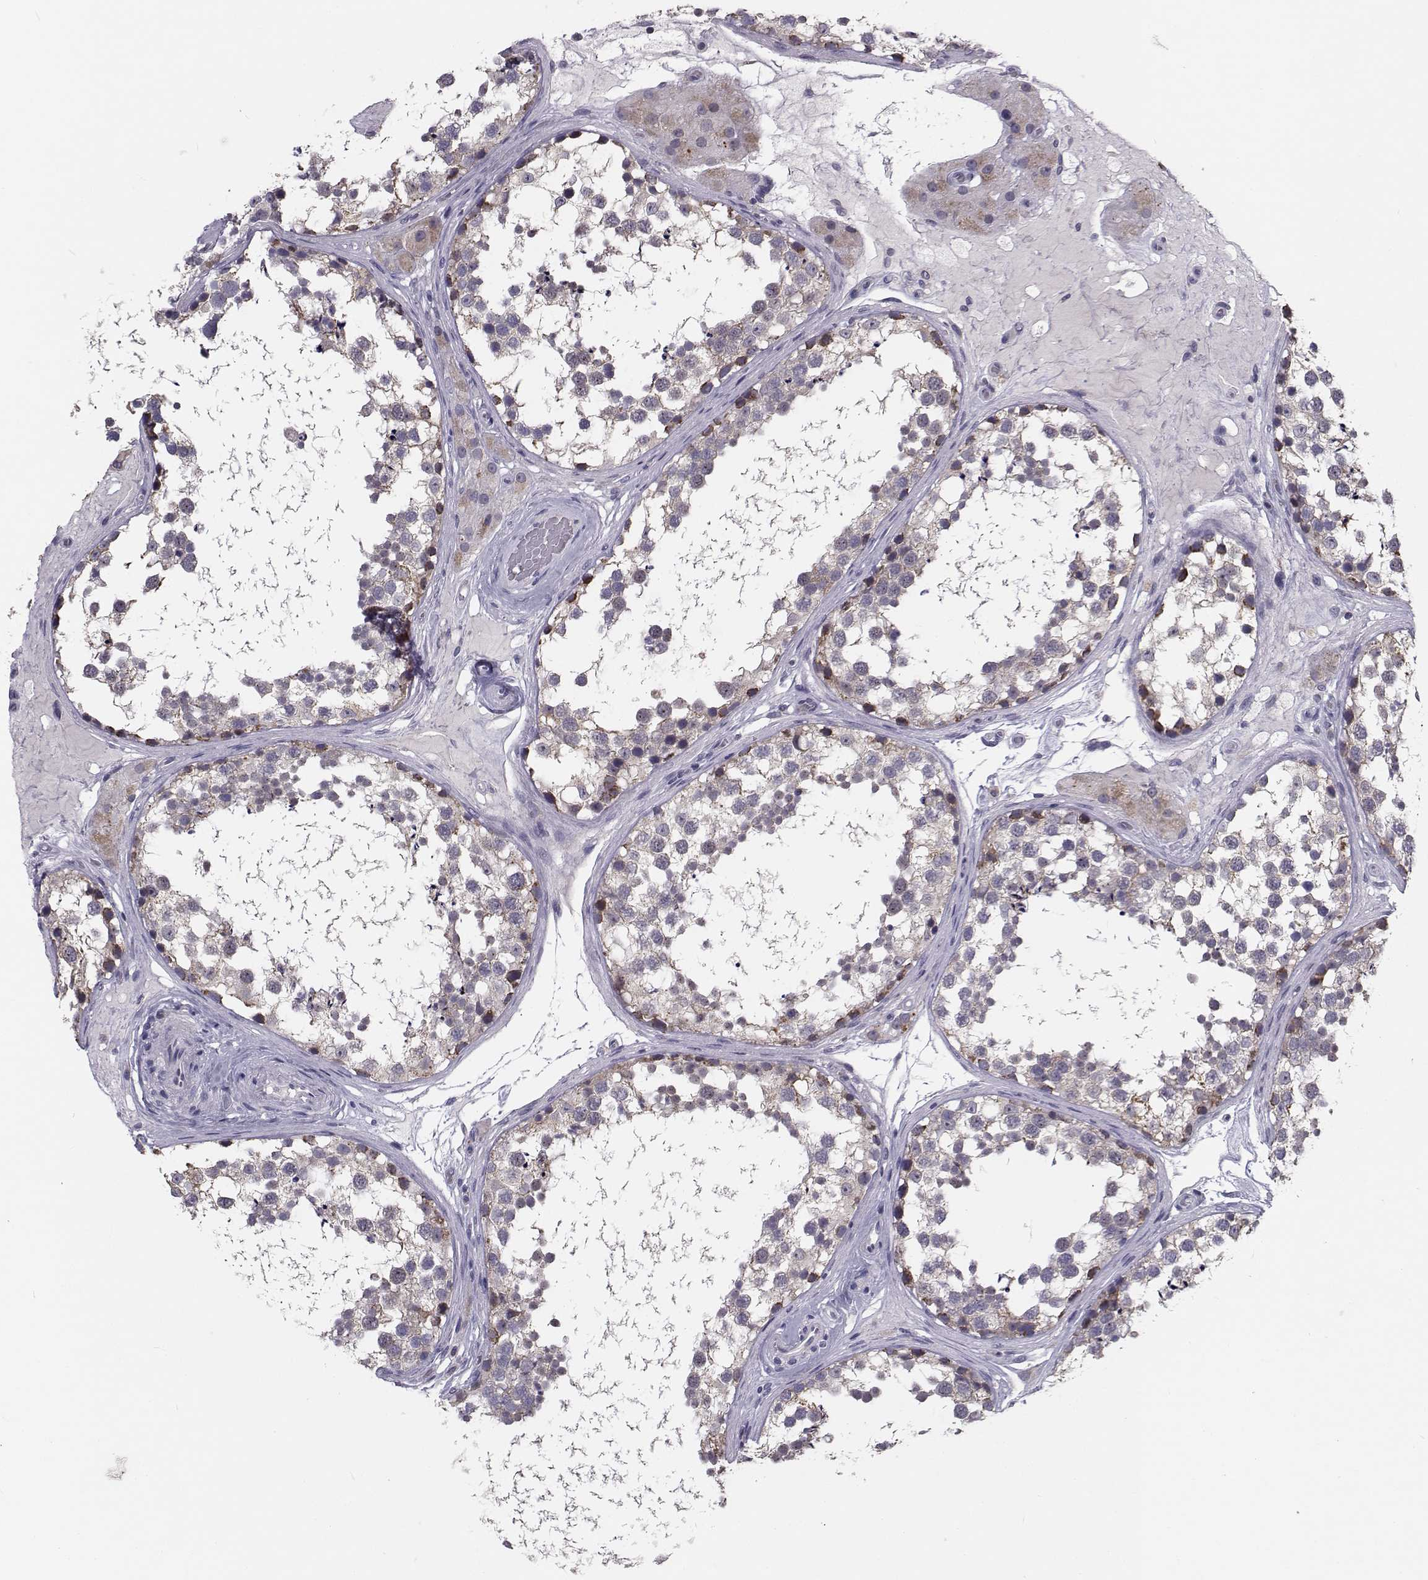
{"staining": {"intensity": "moderate", "quantity": "<25%", "location": "cytoplasmic/membranous"}, "tissue": "testis", "cell_type": "Cells in seminiferous ducts", "image_type": "normal", "snomed": [{"axis": "morphology", "description": "Normal tissue, NOS"}, {"axis": "morphology", "description": "Seminoma, NOS"}, {"axis": "topography", "description": "Testis"}], "caption": "The micrograph demonstrates a brown stain indicating the presence of a protein in the cytoplasmic/membranous of cells in seminiferous ducts in testis.", "gene": "ANGPT1", "patient": {"sex": "male", "age": 65}}